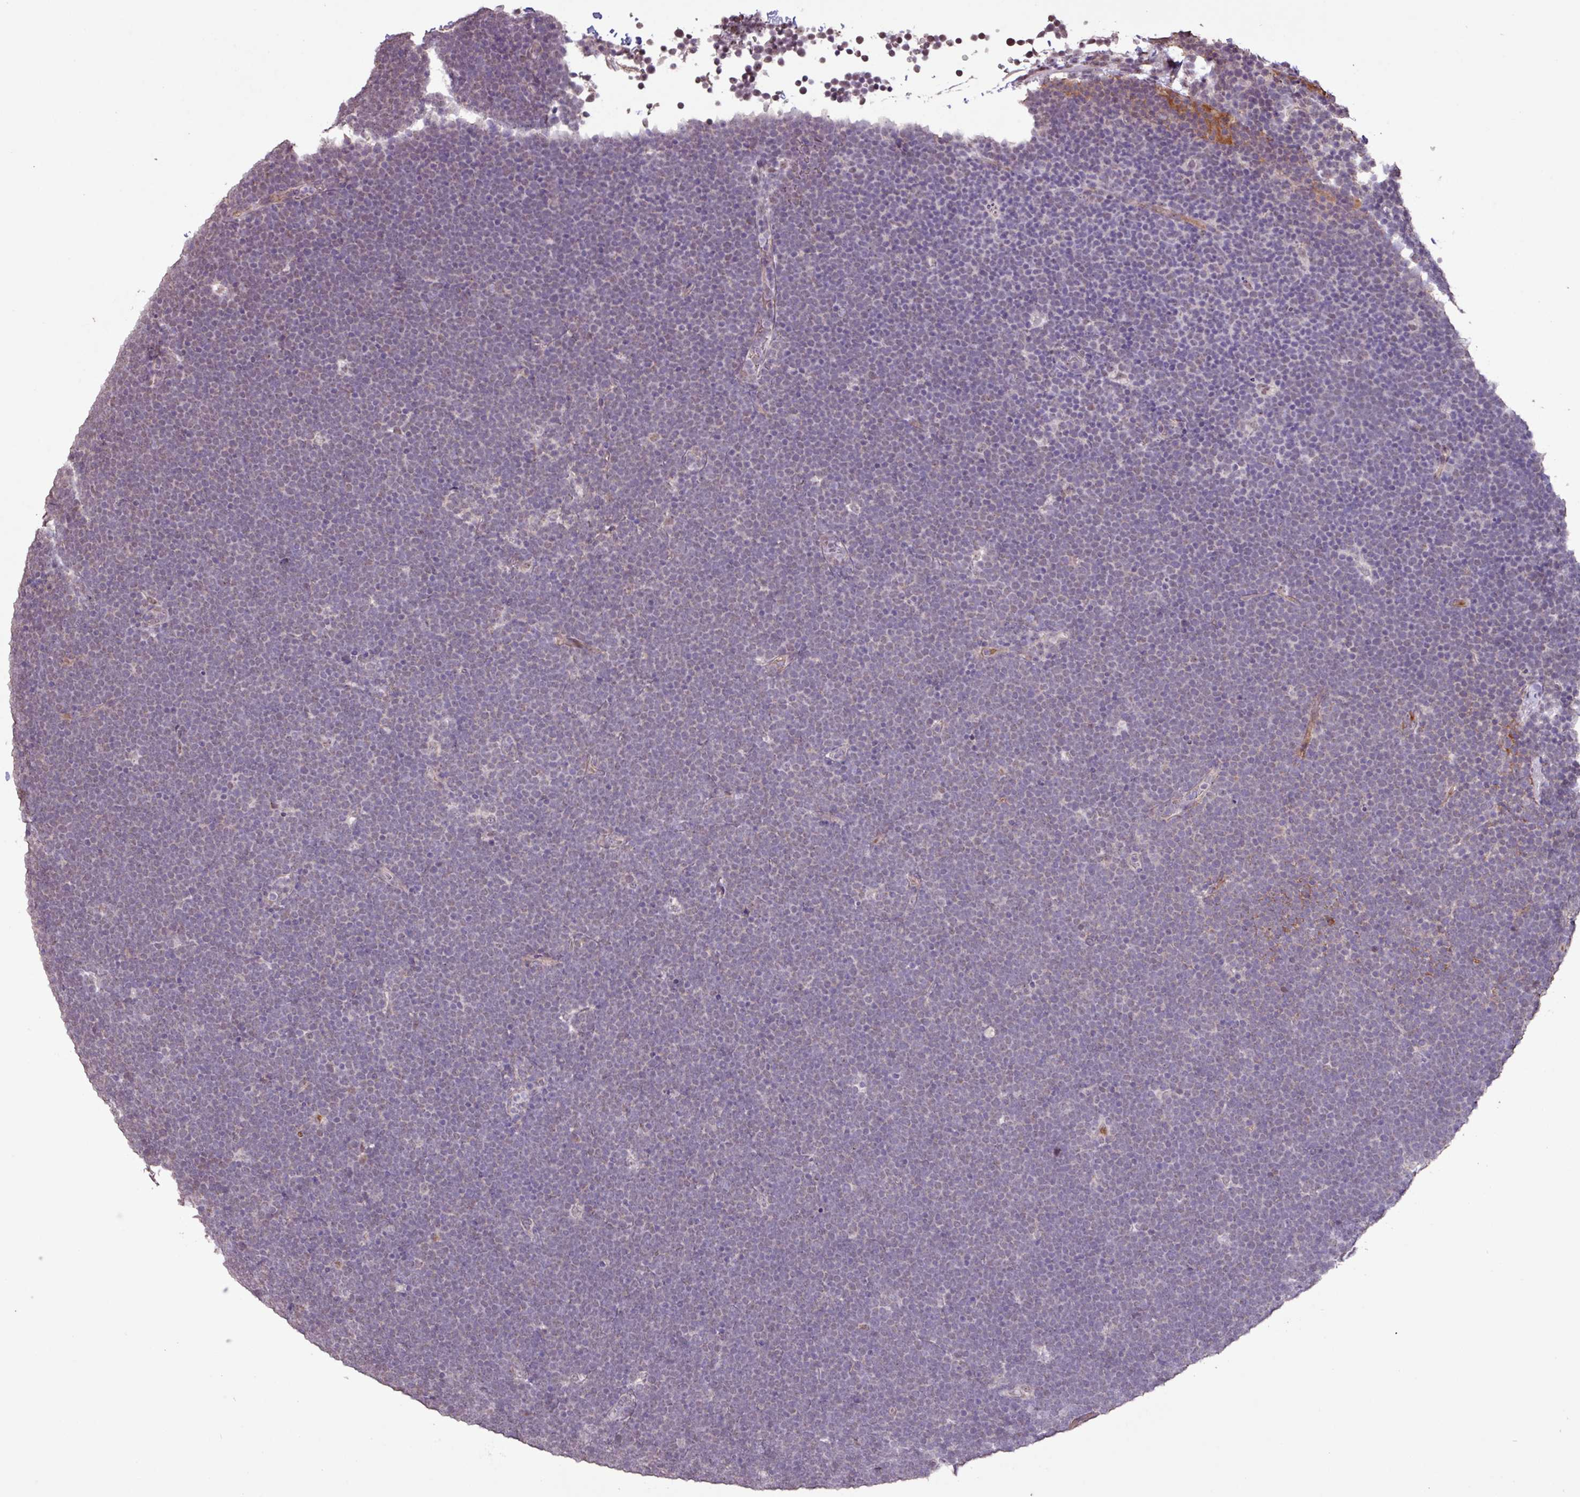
{"staining": {"intensity": "negative", "quantity": "none", "location": "none"}, "tissue": "lymphoma", "cell_type": "Tumor cells", "image_type": "cancer", "snomed": [{"axis": "morphology", "description": "Malignant lymphoma, non-Hodgkin's type, High grade"}, {"axis": "topography", "description": "Lymph node"}], "caption": "Human lymphoma stained for a protein using immunohistochemistry demonstrates no staining in tumor cells.", "gene": "L3MBTL3", "patient": {"sex": "male", "age": 13}}